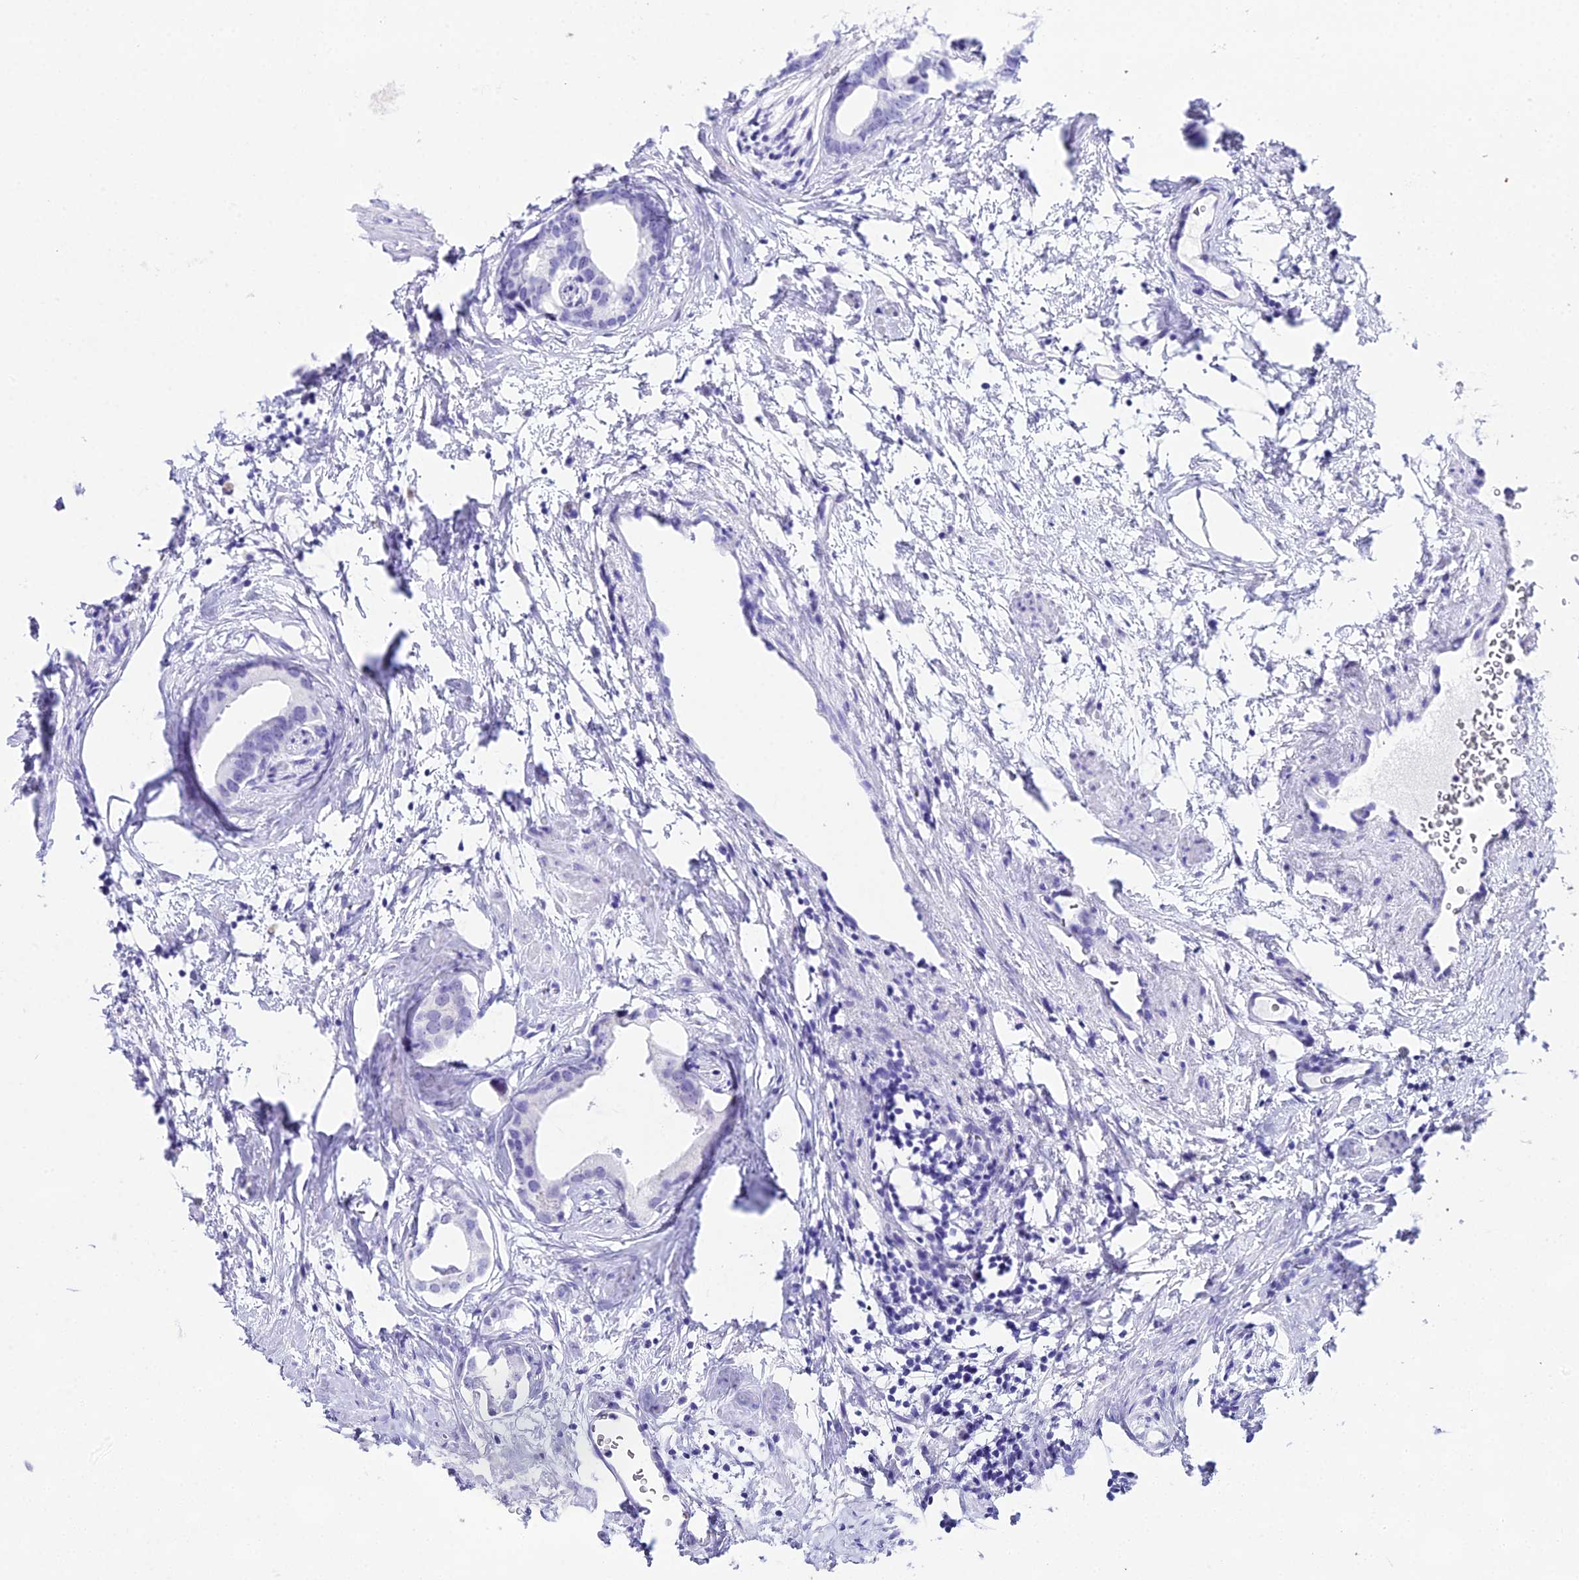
{"staining": {"intensity": "negative", "quantity": "none", "location": "none"}, "tissue": "prostate cancer", "cell_type": "Tumor cells", "image_type": "cancer", "snomed": [{"axis": "morphology", "description": "Adenocarcinoma, Low grade"}, {"axis": "topography", "description": "Prostate"}], "caption": "The photomicrograph exhibits no significant positivity in tumor cells of prostate low-grade adenocarcinoma.", "gene": "RNPS1", "patient": {"sex": "male", "age": 63}}